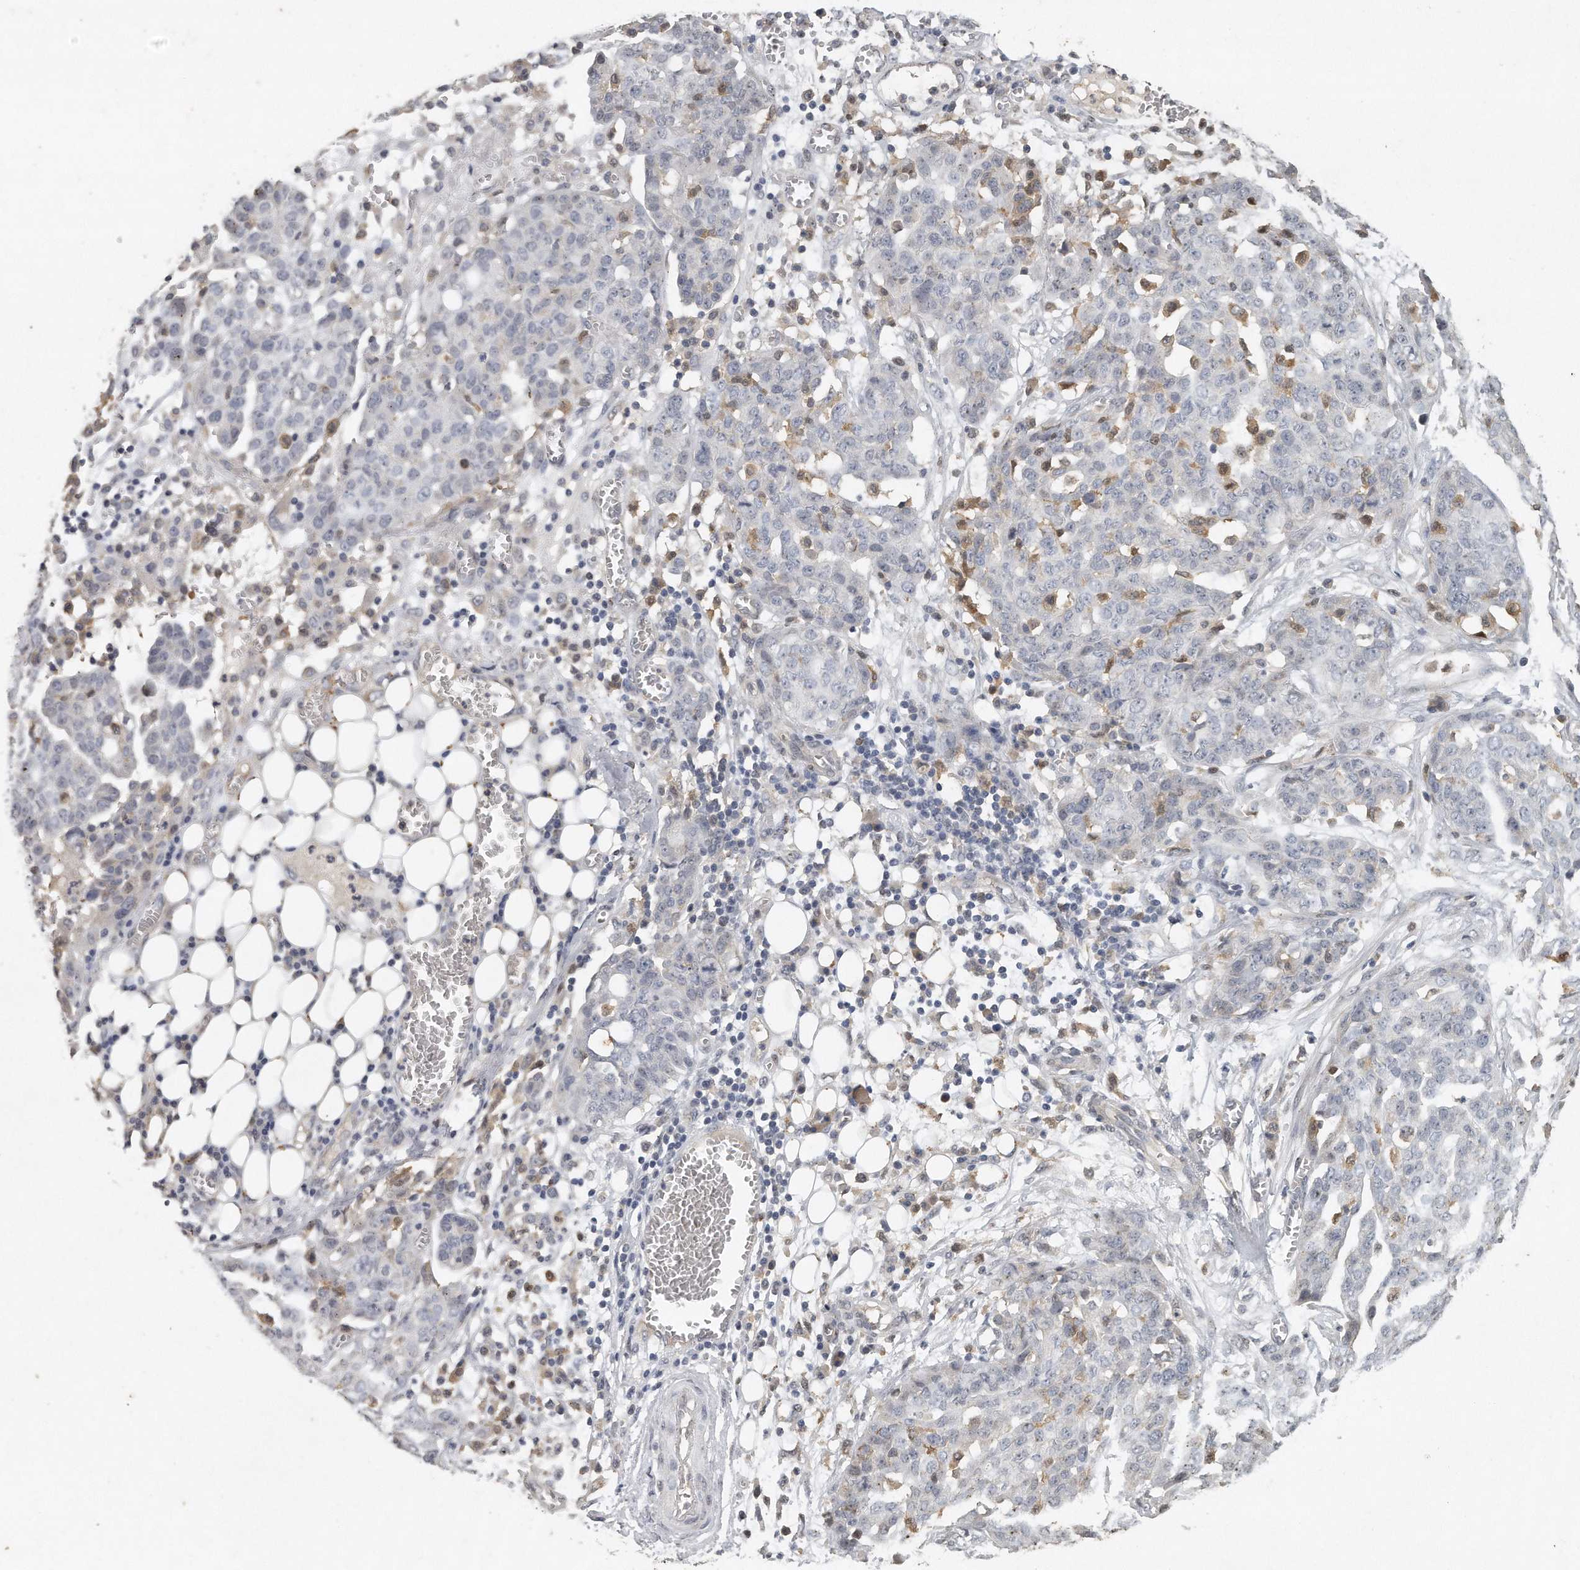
{"staining": {"intensity": "negative", "quantity": "none", "location": "none"}, "tissue": "ovarian cancer", "cell_type": "Tumor cells", "image_type": "cancer", "snomed": [{"axis": "morphology", "description": "Cystadenocarcinoma, serous, NOS"}, {"axis": "topography", "description": "Soft tissue"}, {"axis": "topography", "description": "Ovary"}], "caption": "Ovarian cancer (serous cystadenocarcinoma) stained for a protein using immunohistochemistry (IHC) displays no expression tumor cells.", "gene": "CAMK1", "patient": {"sex": "female", "age": 57}}